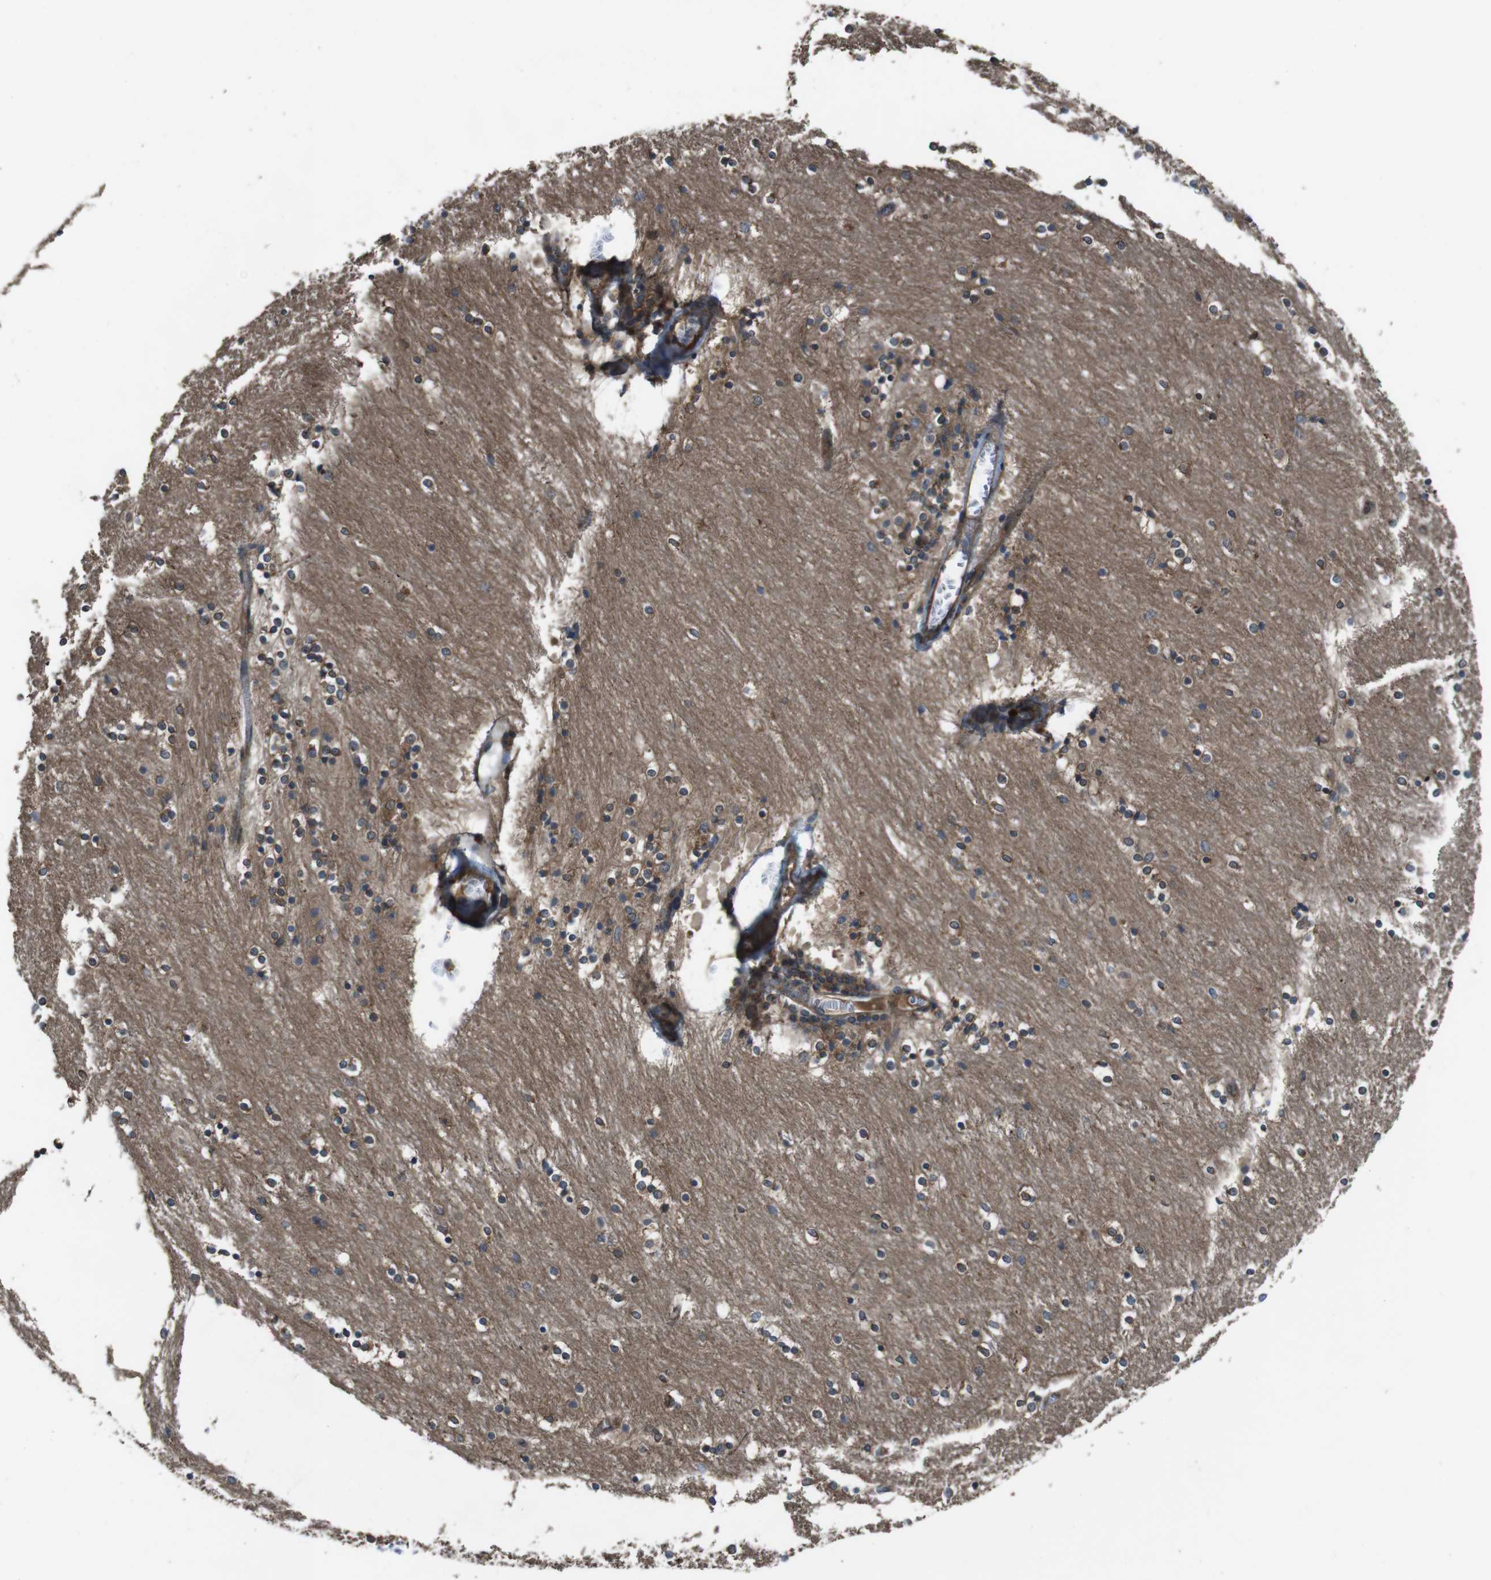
{"staining": {"intensity": "moderate", "quantity": "25%-75%", "location": "cytoplasmic/membranous"}, "tissue": "caudate", "cell_type": "Glial cells", "image_type": "normal", "snomed": [{"axis": "morphology", "description": "Normal tissue, NOS"}, {"axis": "topography", "description": "Lateral ventricle wall"}], "caption": "Caudate stained with immunohistochemistry demonstrates moderate cytoplasmic/membranous positivity in about 25%-75% of glial cells. The protein of interest is shown in brown color, while the nuclei are stained blue.", "gene": "SLC22A23", "patient": {"sex": "female", "age": 54}}